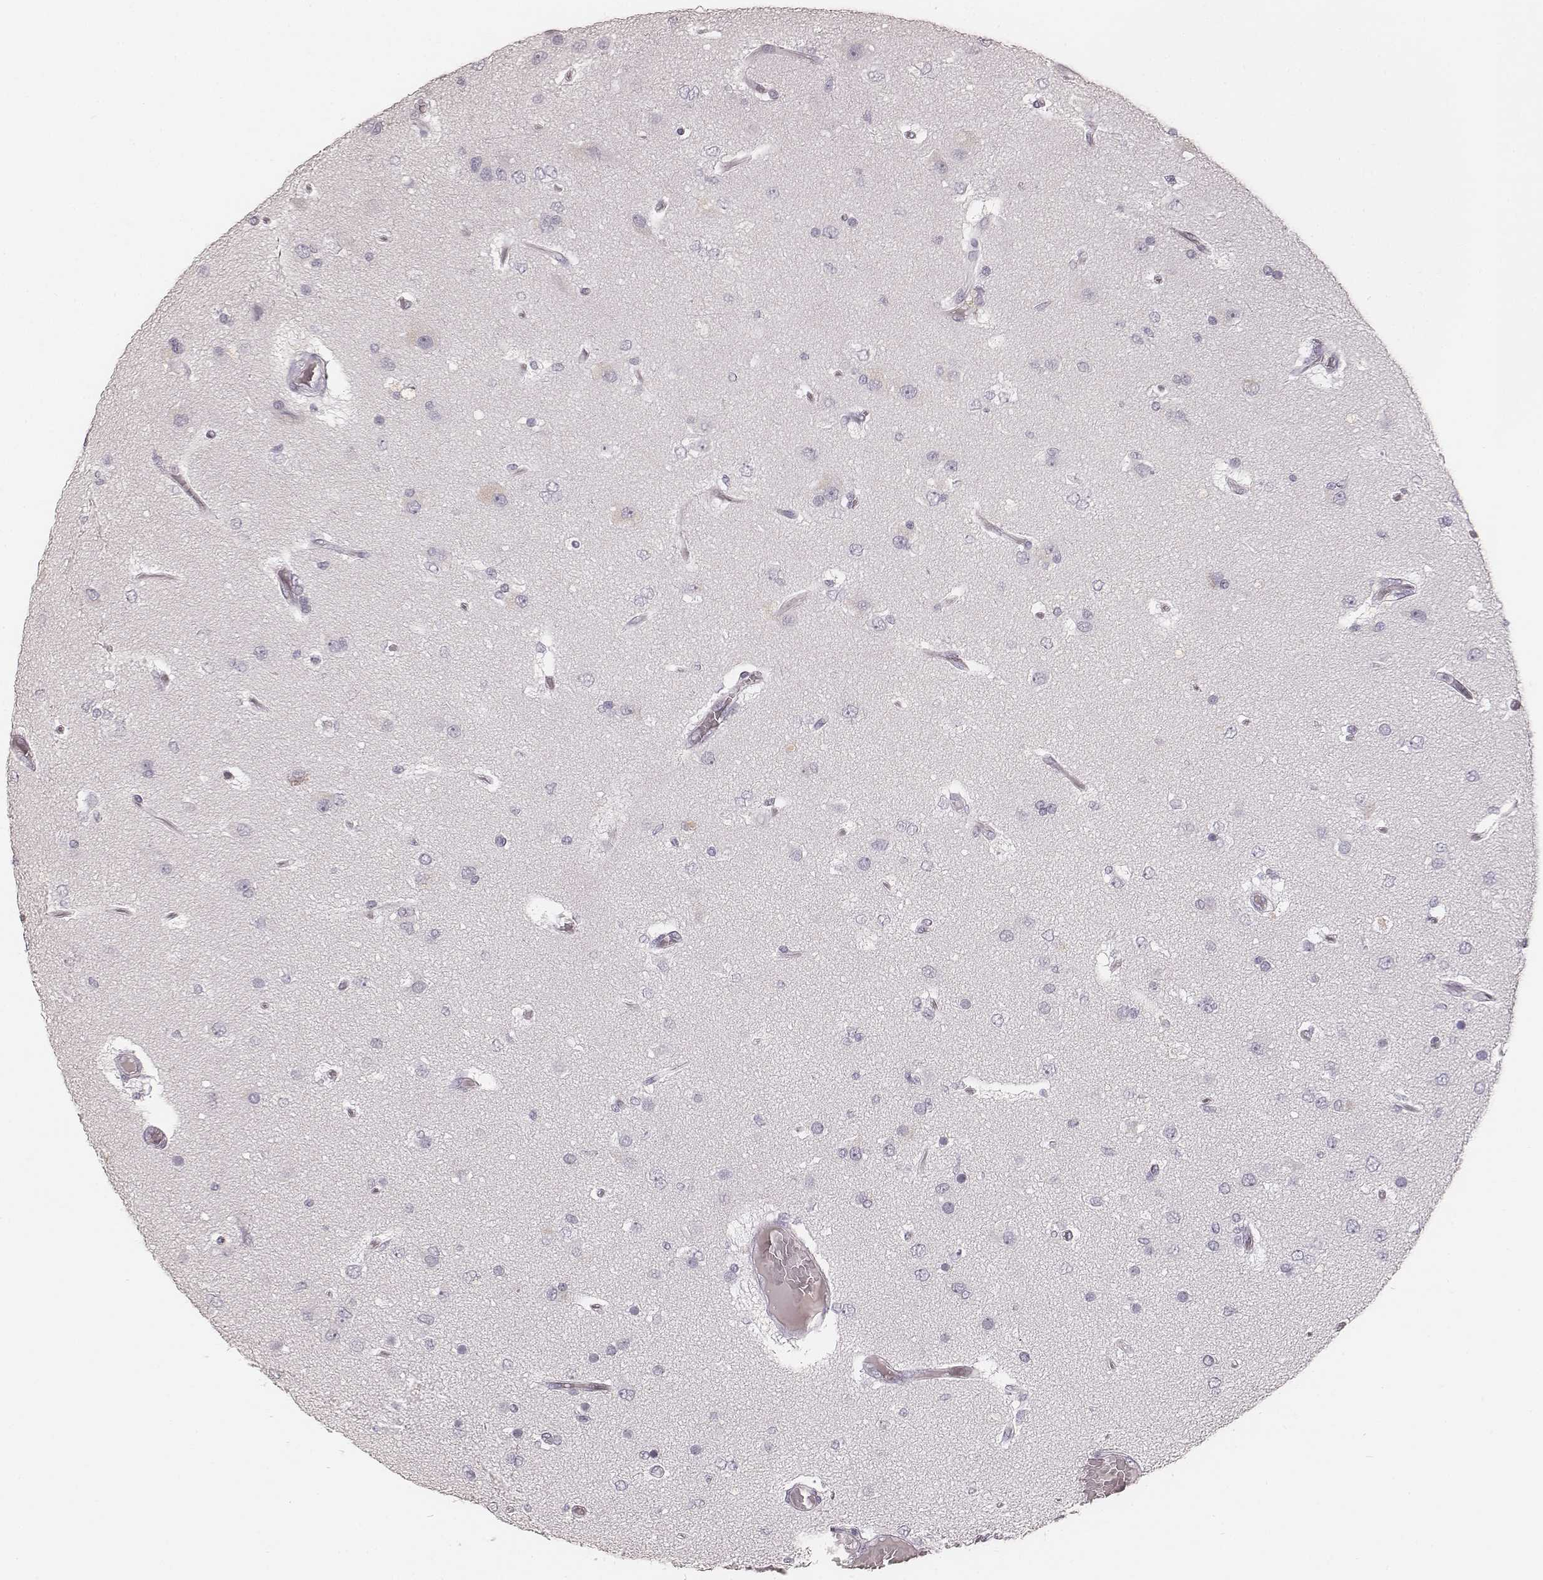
{"staining": {"intensity": "negative", "quantity": "none", "location": "none"}, "tissue": "glioma", "cell_type": "Tumor cells", "image_type": "cancer", "snomed": [{"axis": "morphology", "description": "Glioma, malignant, High grade"}, {"axis": "topography", "description": "Brain"}], "caption": "Glioma stained for a protein using immunohistochemistry (IHC) shows no positivity tumor cells.", "gene": "KRT26", "patient": {"sex": "female", "age": 63}}